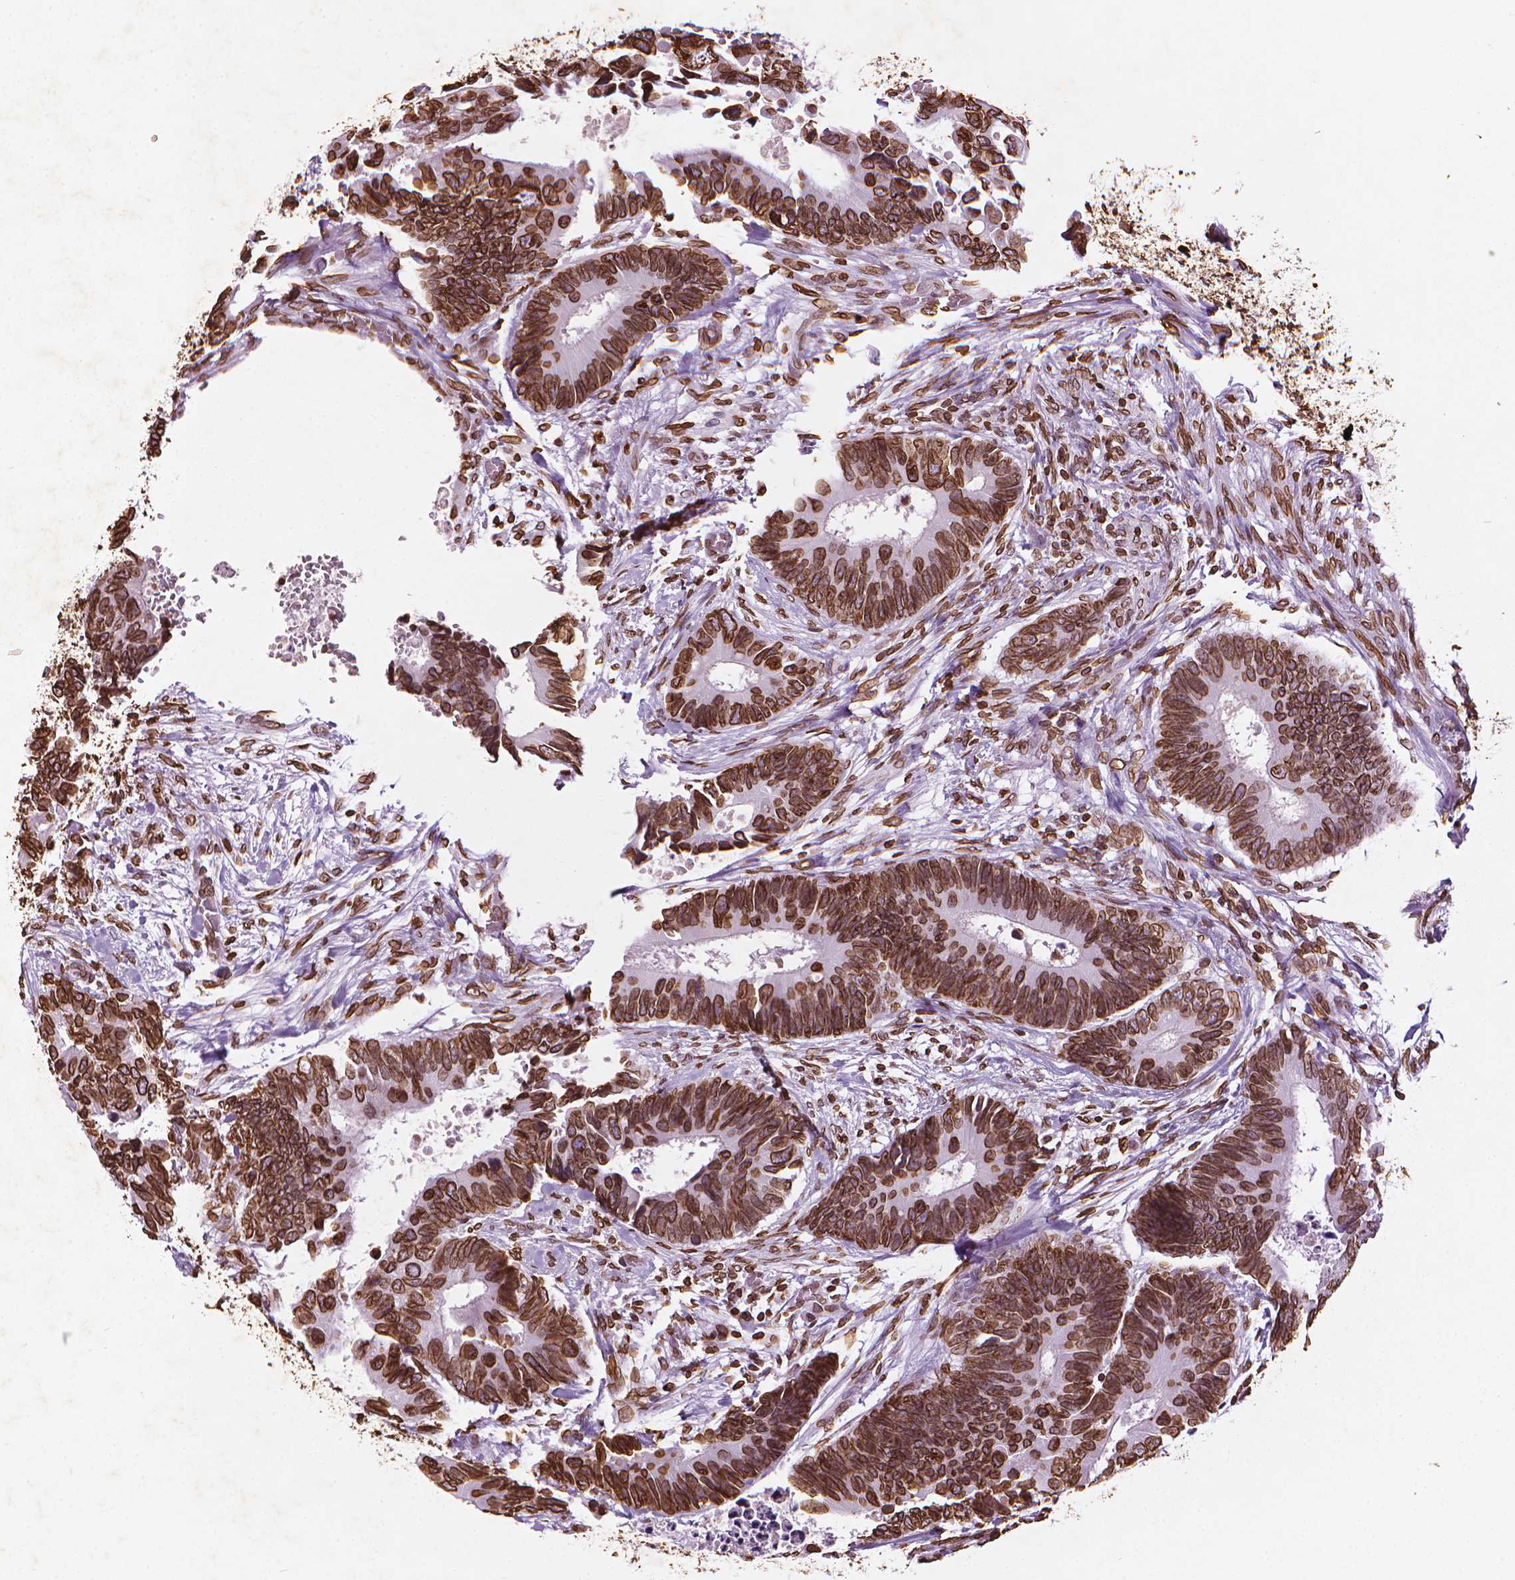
{"staining": {"intensity": "strong", "quantity": ">75%", "location": "cytoplasmic/membranous,nuclear"}, "tissue": "colorectal cancer", "cell_type": "Tumor cells", "image_type": "cancer", "snomed": [{"axis": "morphology", "description": "Adenocarcinoma, NOS"}, {"axis": "topography", "description": "Colon"}], "caption": "Immunohistochemical staining of colorectal cancer (adenocarcinoma) demonstrates high levels of strong cytoplasmic/membranous and nuclear positivity in about >75% of tumor cells.", "gene": "LMNB1", "patient": {"sex": "male", "age": 49}}